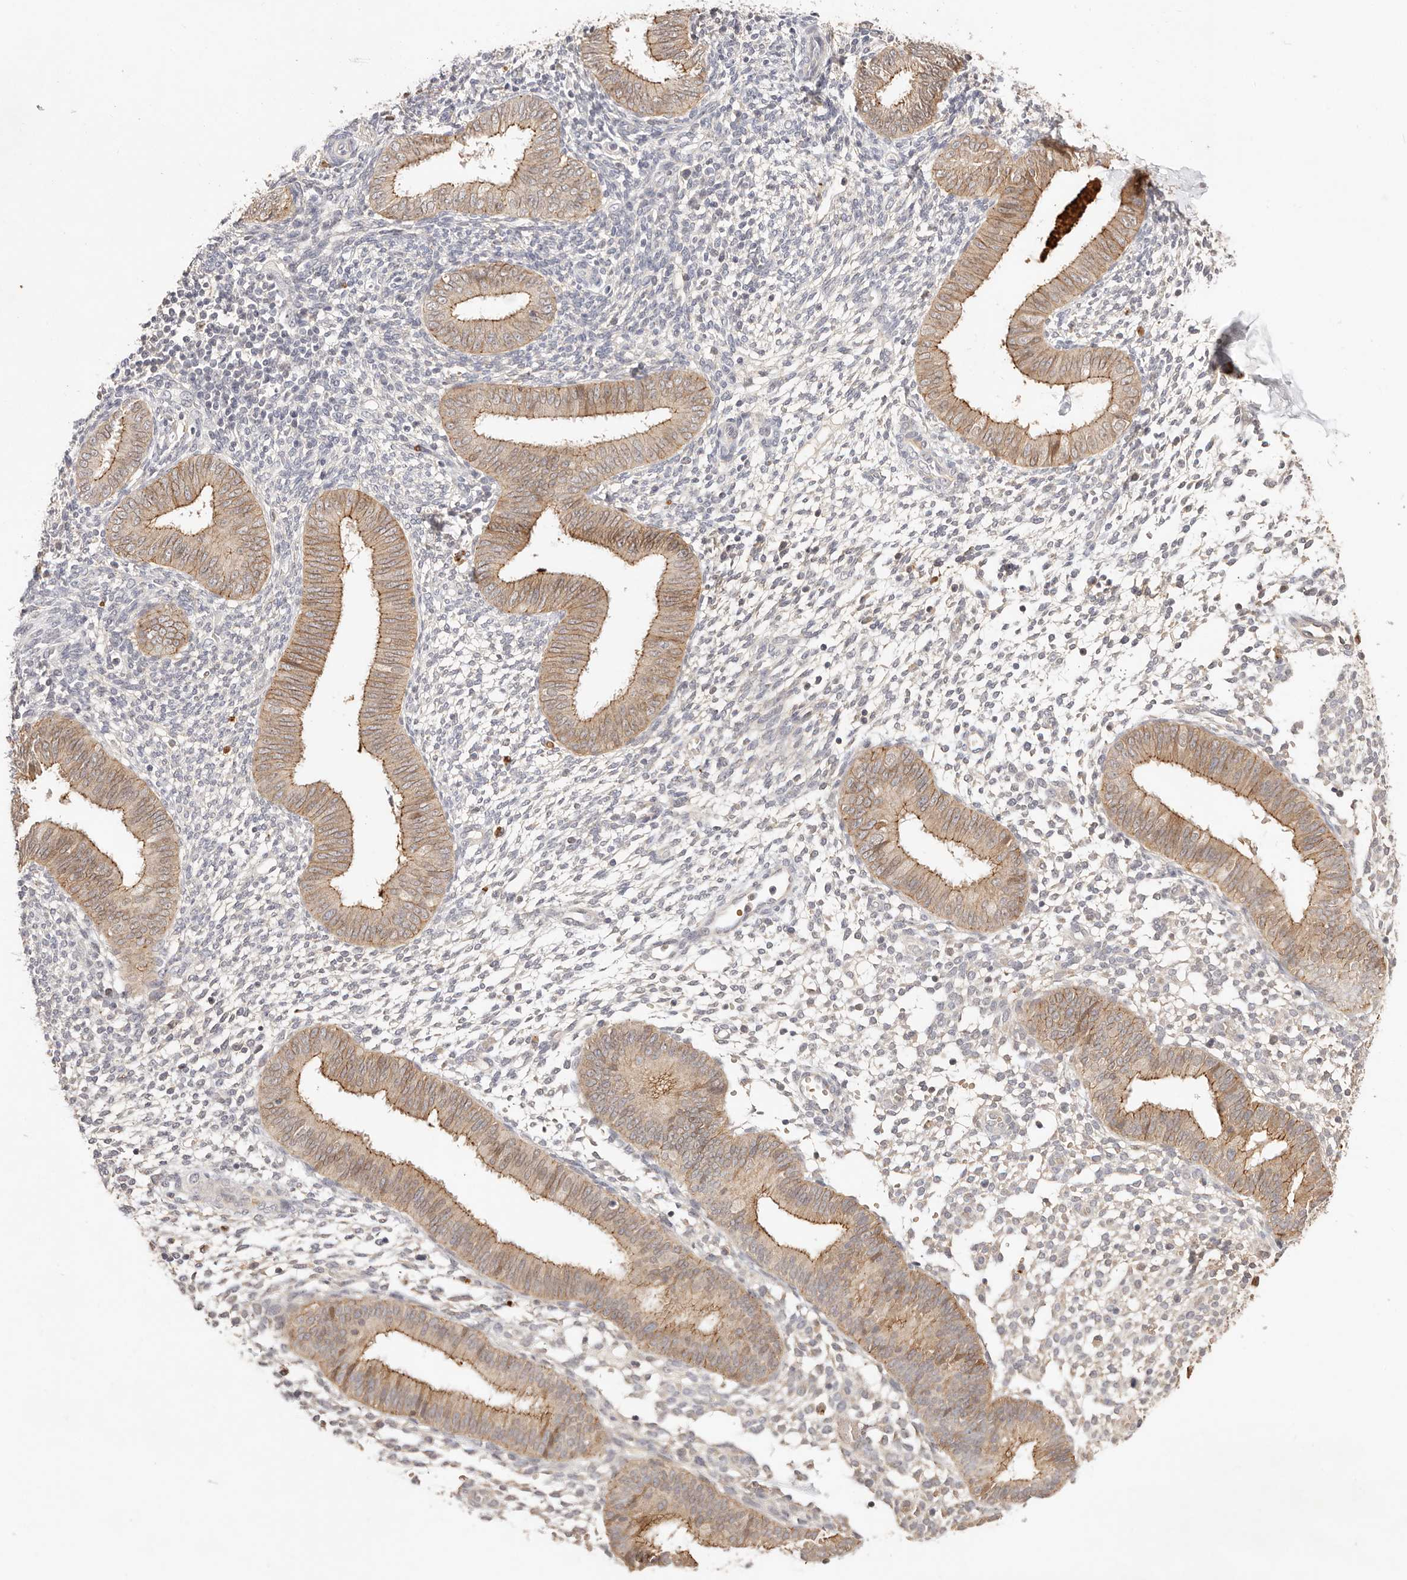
{"staining": {"intensity": "negative", "quantity": "none", "location": "none"}, "tissue": "endometrium", "cell_type": "Cells in endometrial stroma", "image_type": "normal", "snomed": [{"axis": "morphology", "description": "Normal tissue, NOS"}, {"axis": "topography", "description": "Uterus"}, {"axis": "topography", "description": "Endometrium"}], "caption": "Micrograph shows no significant protein expression in cells in endometrial stroma of benign endometrium.", "gene": "CXADR", "patient": {"sex": "female", "age": 48}}